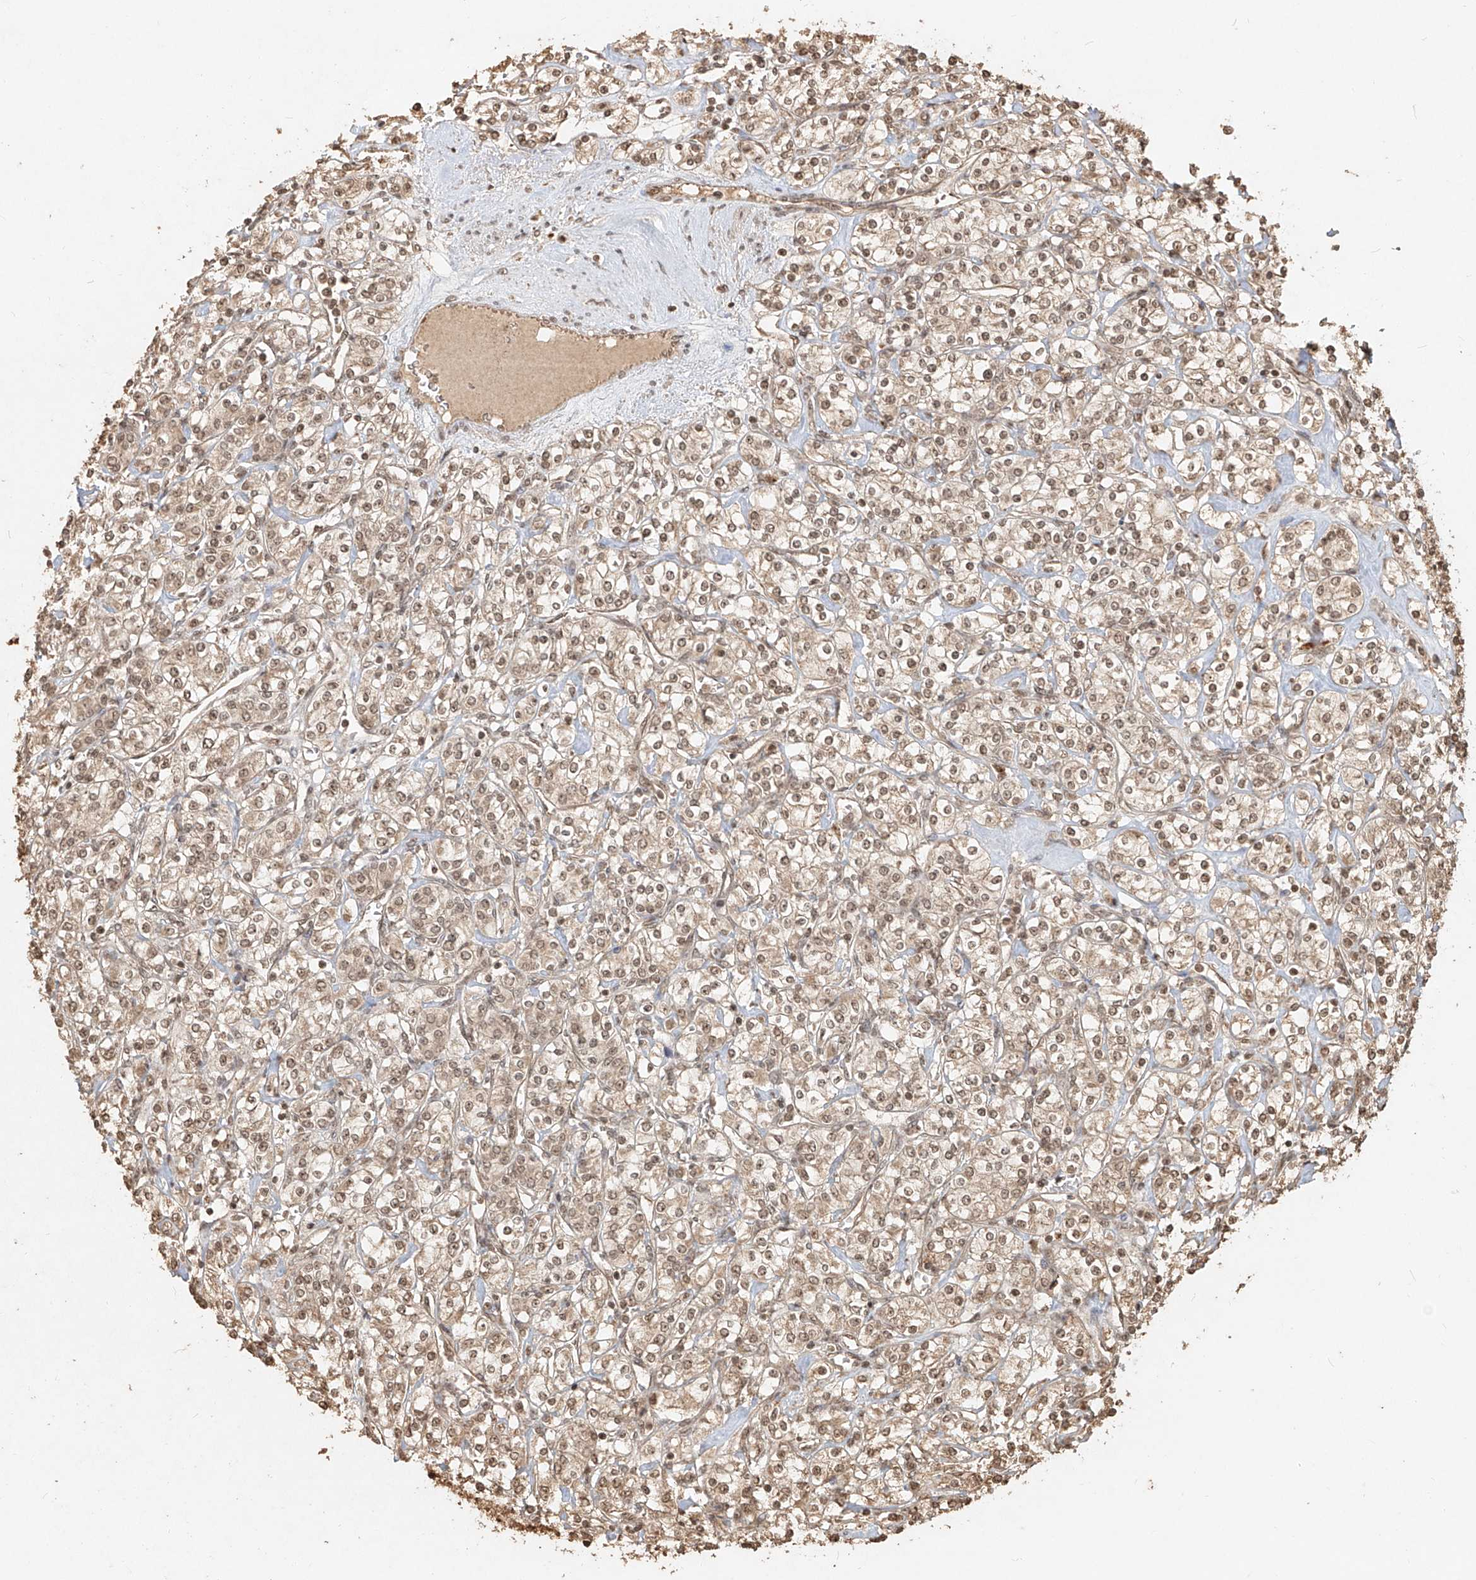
{"staining": {"intensity": "weak", "quantity": ">75%", "location": "cytoplasmic/membranous,nuclear"}, "tissue": "renal cancer", "cell_type": "Tumor cells", "image_type": "cancer", "snomed": [{"axis": "morphology", "description": "Adenocarcinoma, NOS"}, {"axis": "topography", "description": "Kidney"}], "caption": "Protein expression analysis of renal cancer (adenocarcinoma) demonstrates weak cytoplasmic/membranous and nuclear expression in approximately >75% of tumor cells.", "gene": "UBE2K", "patient": {"sex": "male", "age": 77}}